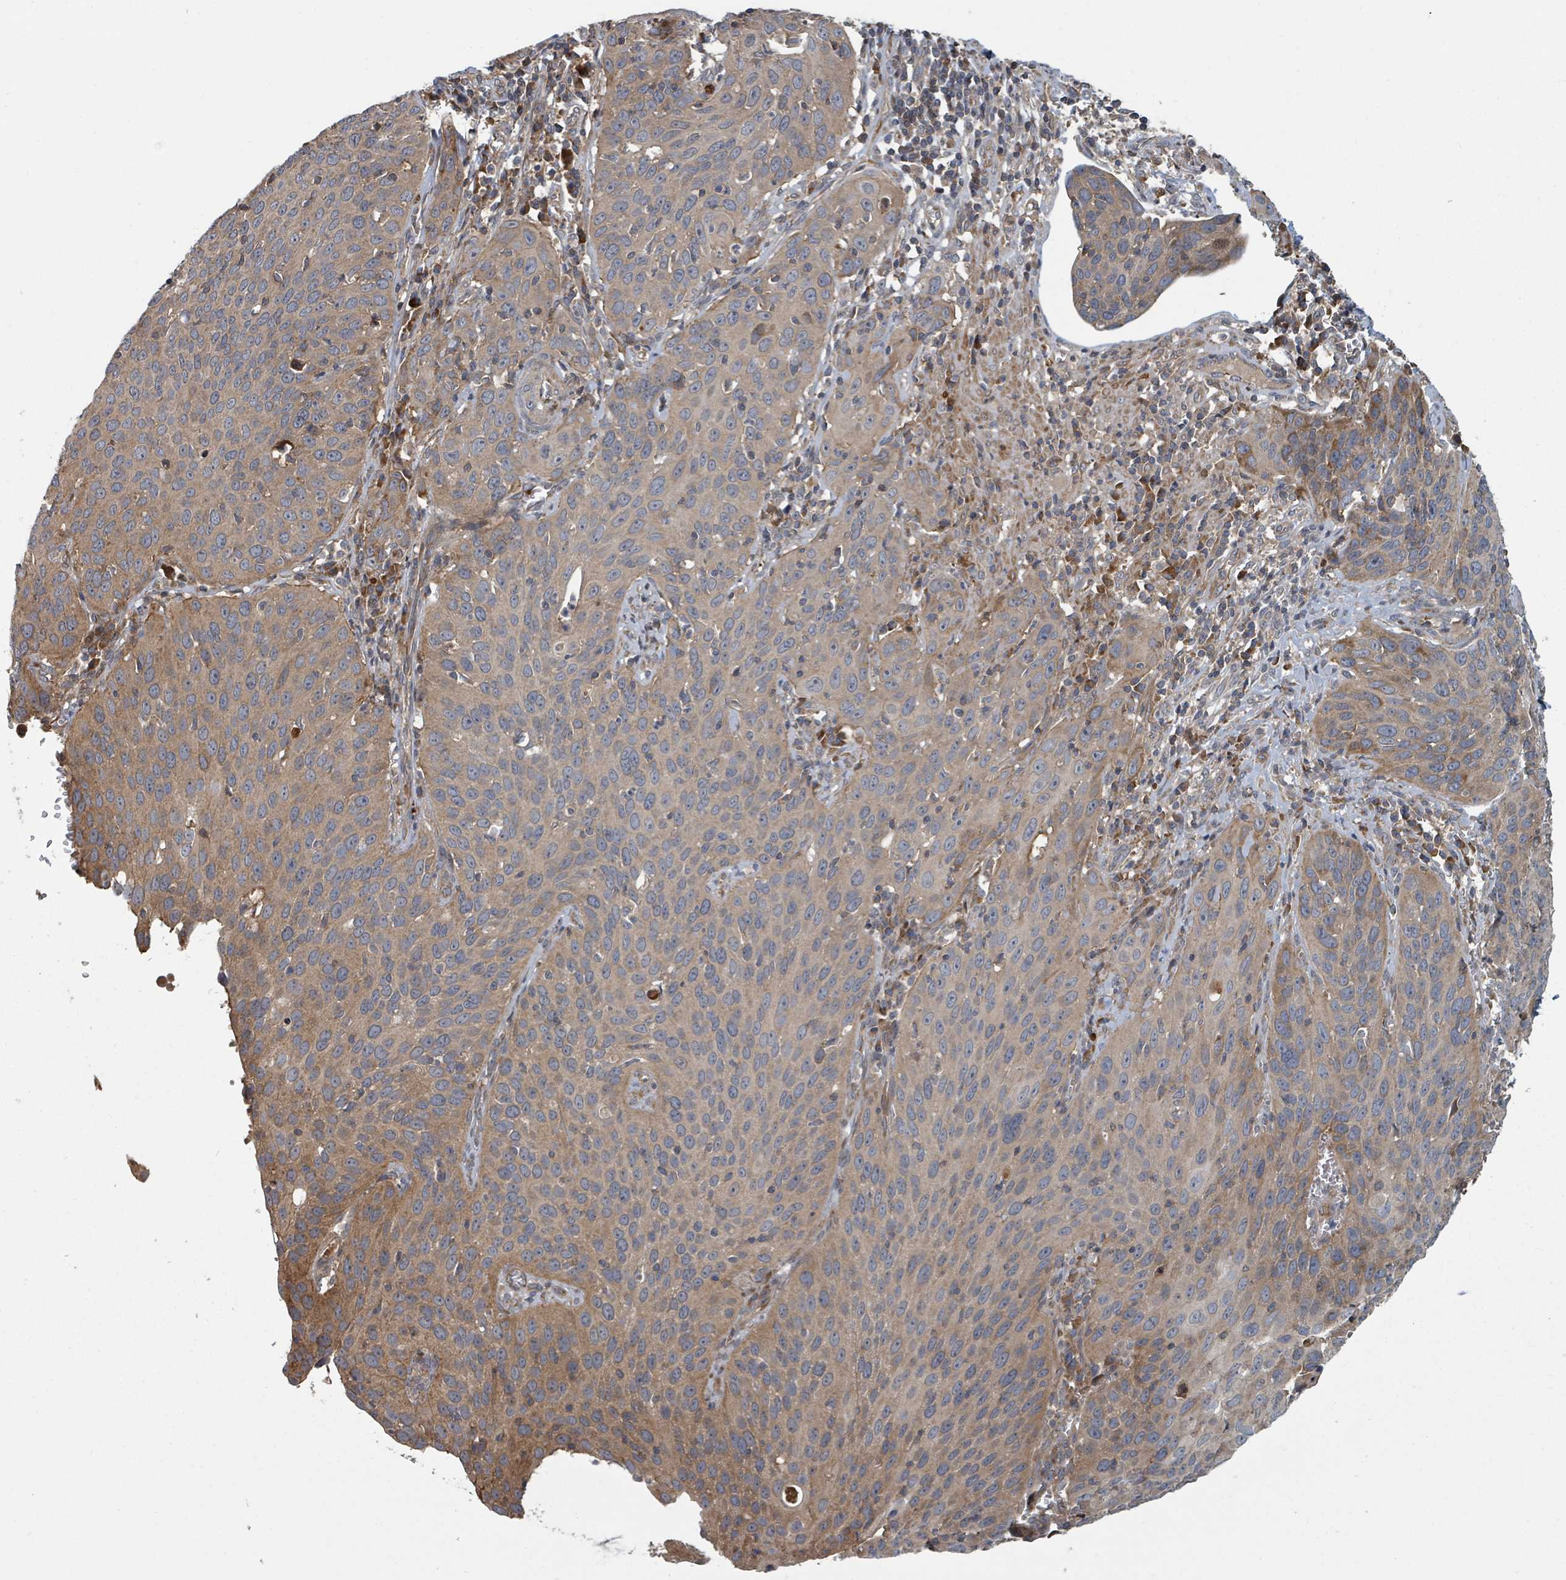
{"staining": {"intensity": "moderate", "quantity": "<25%", "location": "cytoplasmic/membranous"}, "tissue": "cervical cancer", "cell_type": "Tumor cells", "image_type": "cancer", "snomed": [{"axis": "morphology", "description": "Squamous cell carcinoma, NOS"}, {"axis": "topography", "description": "Cervix"}], "caption": "Human squamous cell carcinoma (cervical) stained for a protein (brown) demonstrates moderate cytoplasmic/membranous positive expression in about <25% of tumor cells.", "gene": "DPM1", "patient": {"sex": "female", "age": 36}}